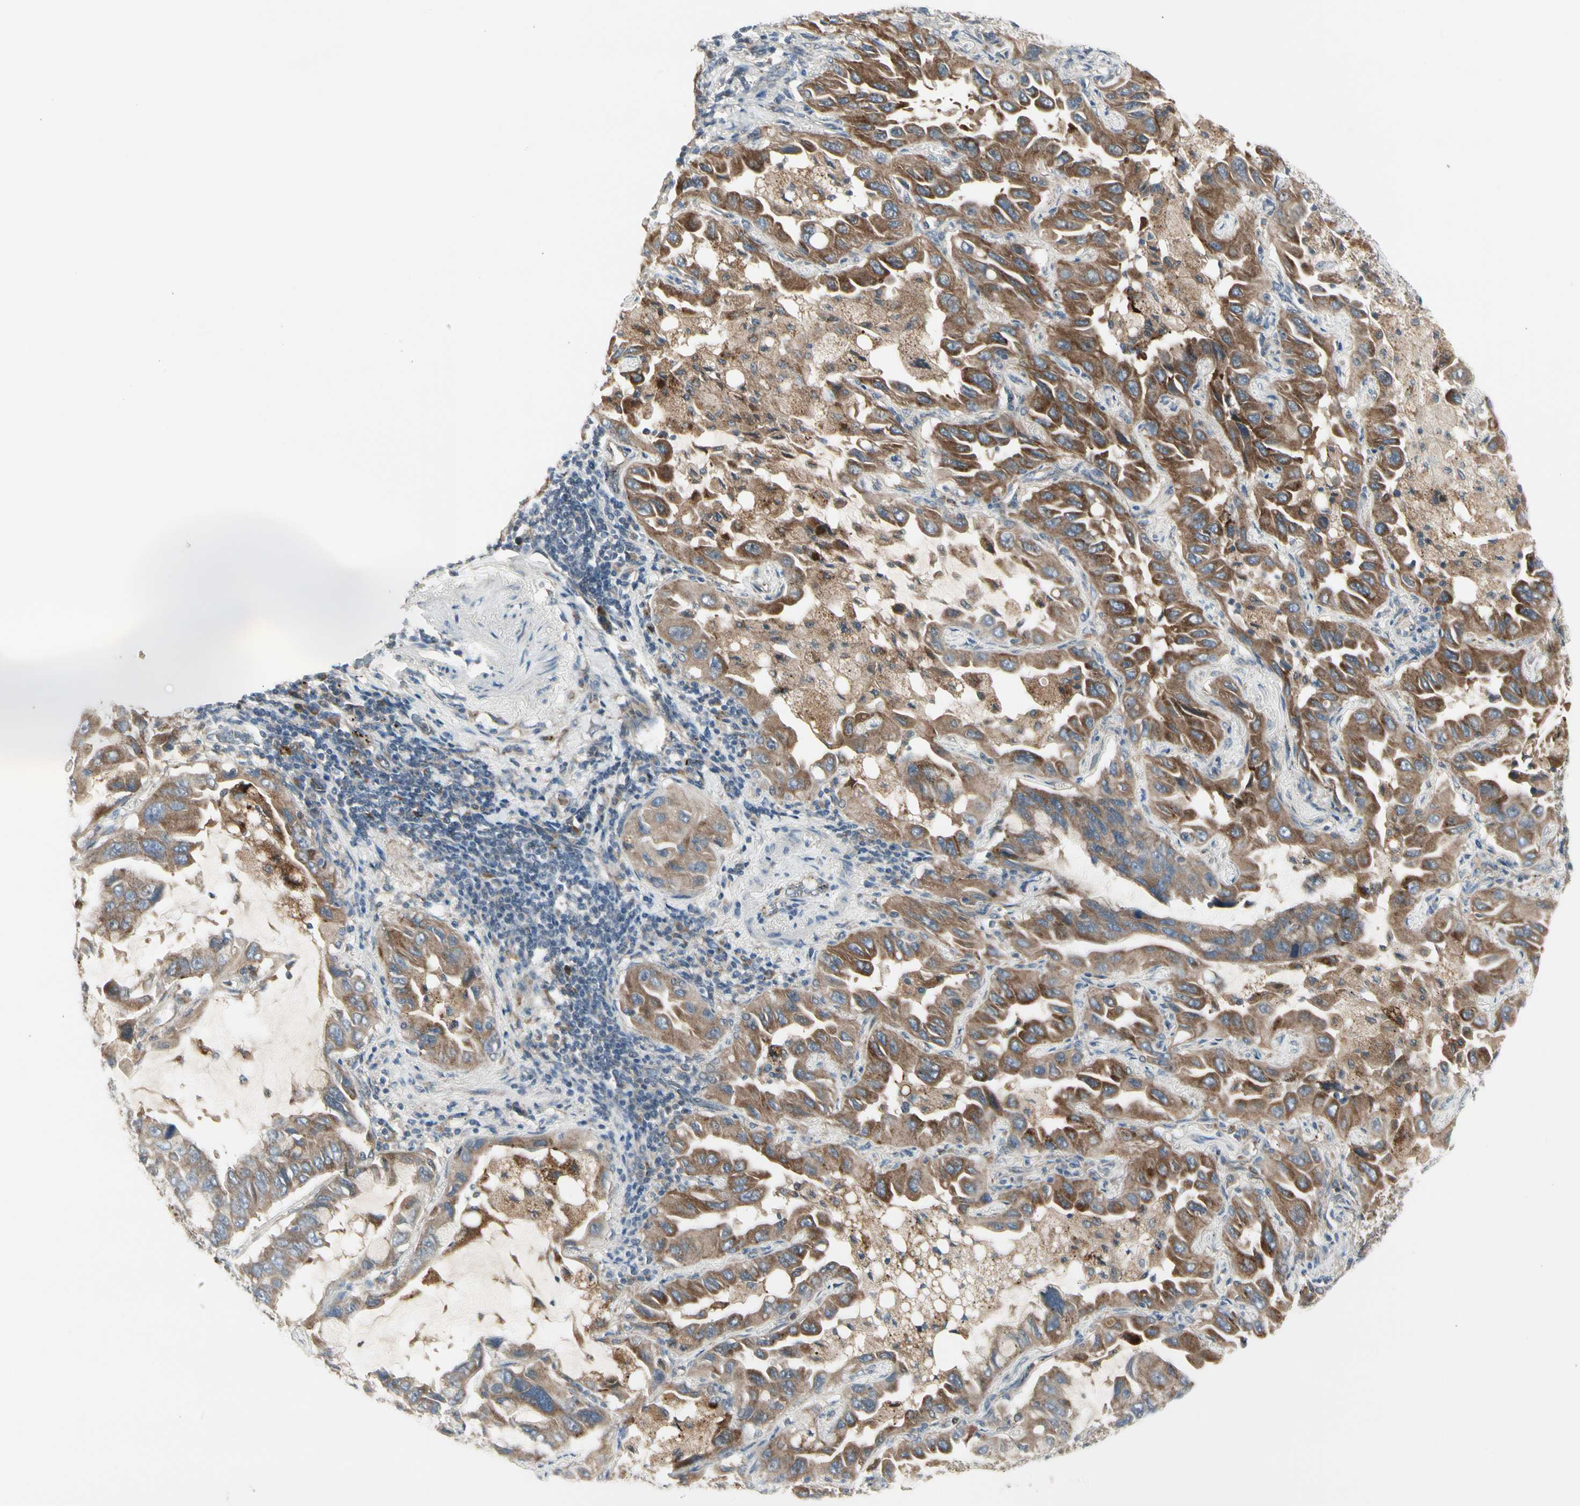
{"staining": {"intensity": "moderate", "quantity": ">75%", "location": "cytoplasmic/membranous"}, "tissue": "lung cancer", "cell_type": "Tumor cells", "image_type": "cancer", "snomed": [{"axis": "morphology", "description": "Adenocarcinoma, NOS"}, {"axis": "topography", "description": "Lung"}], "caption": "Immunohistochemical staining of human adenocarcinoma (lung) displays moderate cytoplasmic/membranous protein positivity in approximately >75% of tumor cells. (Brightfield microscopy of DAB IHC at high magnification).", "gene": "GRN", "patient": {"sex": "male", "age": 64}}